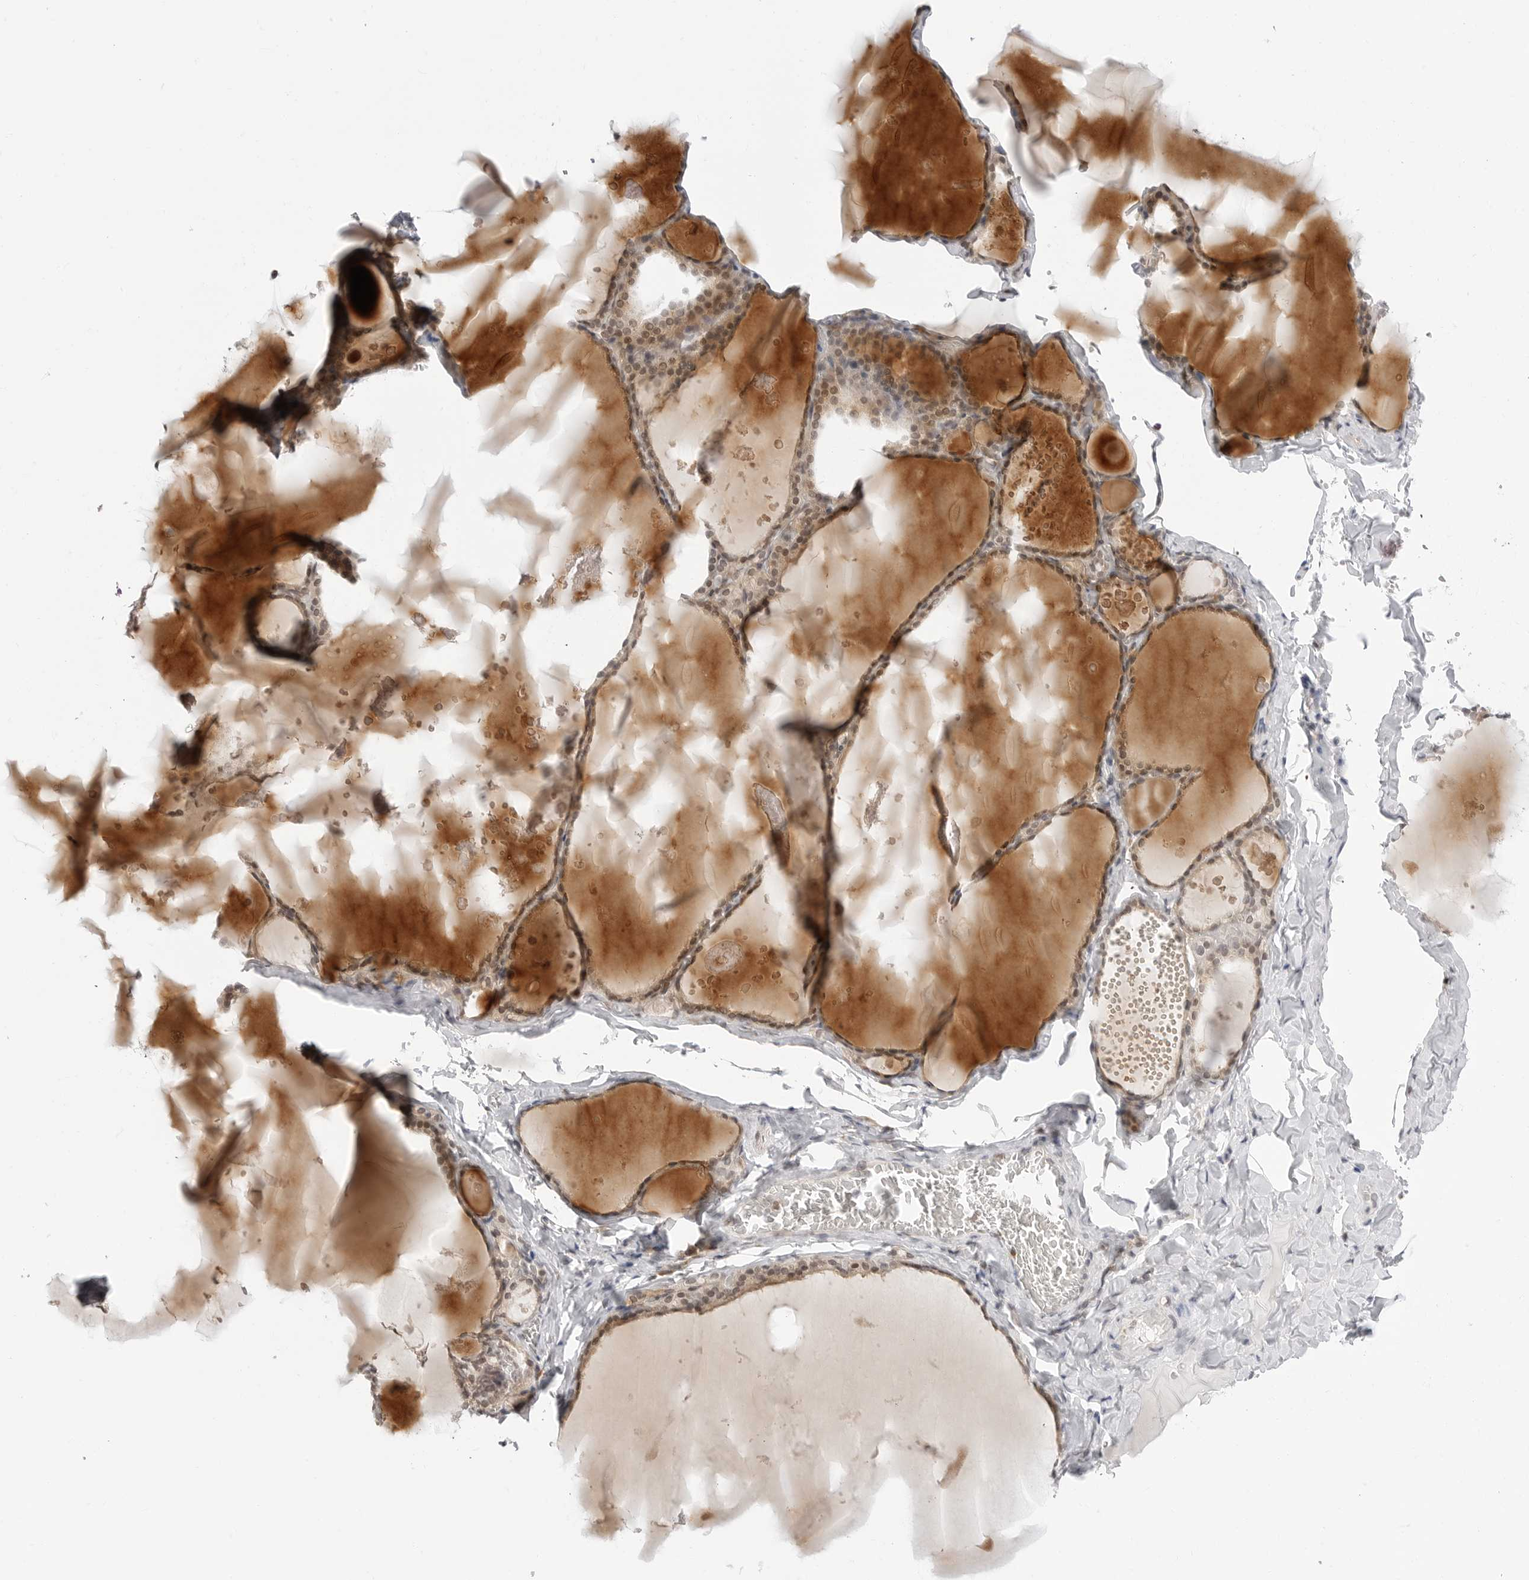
{"staining": {"intensity": "moderate", "quantity": "25%-75%", "location": "cytoplasmic/membranous,nuclear"}, "tissue": "thyroid gland", "cell_type": "Glandular cells", "image_type": "normal", "snomed": [{"axis": "morphology", "description": "Normal tissue, NOS"}, {"axis": "topography", "description": "Thyroid gland"}], "caption": "A micrograph of human thyroid gland stained for a protein reveals moderate cytoplasmic/membranous,nuclear brown staining in glandular cells. (DAB = brown stain, brightfield microscopy at high magnification).", "gene": "PPP2R5C", "patient": {"sex": "male", "age": 56}}